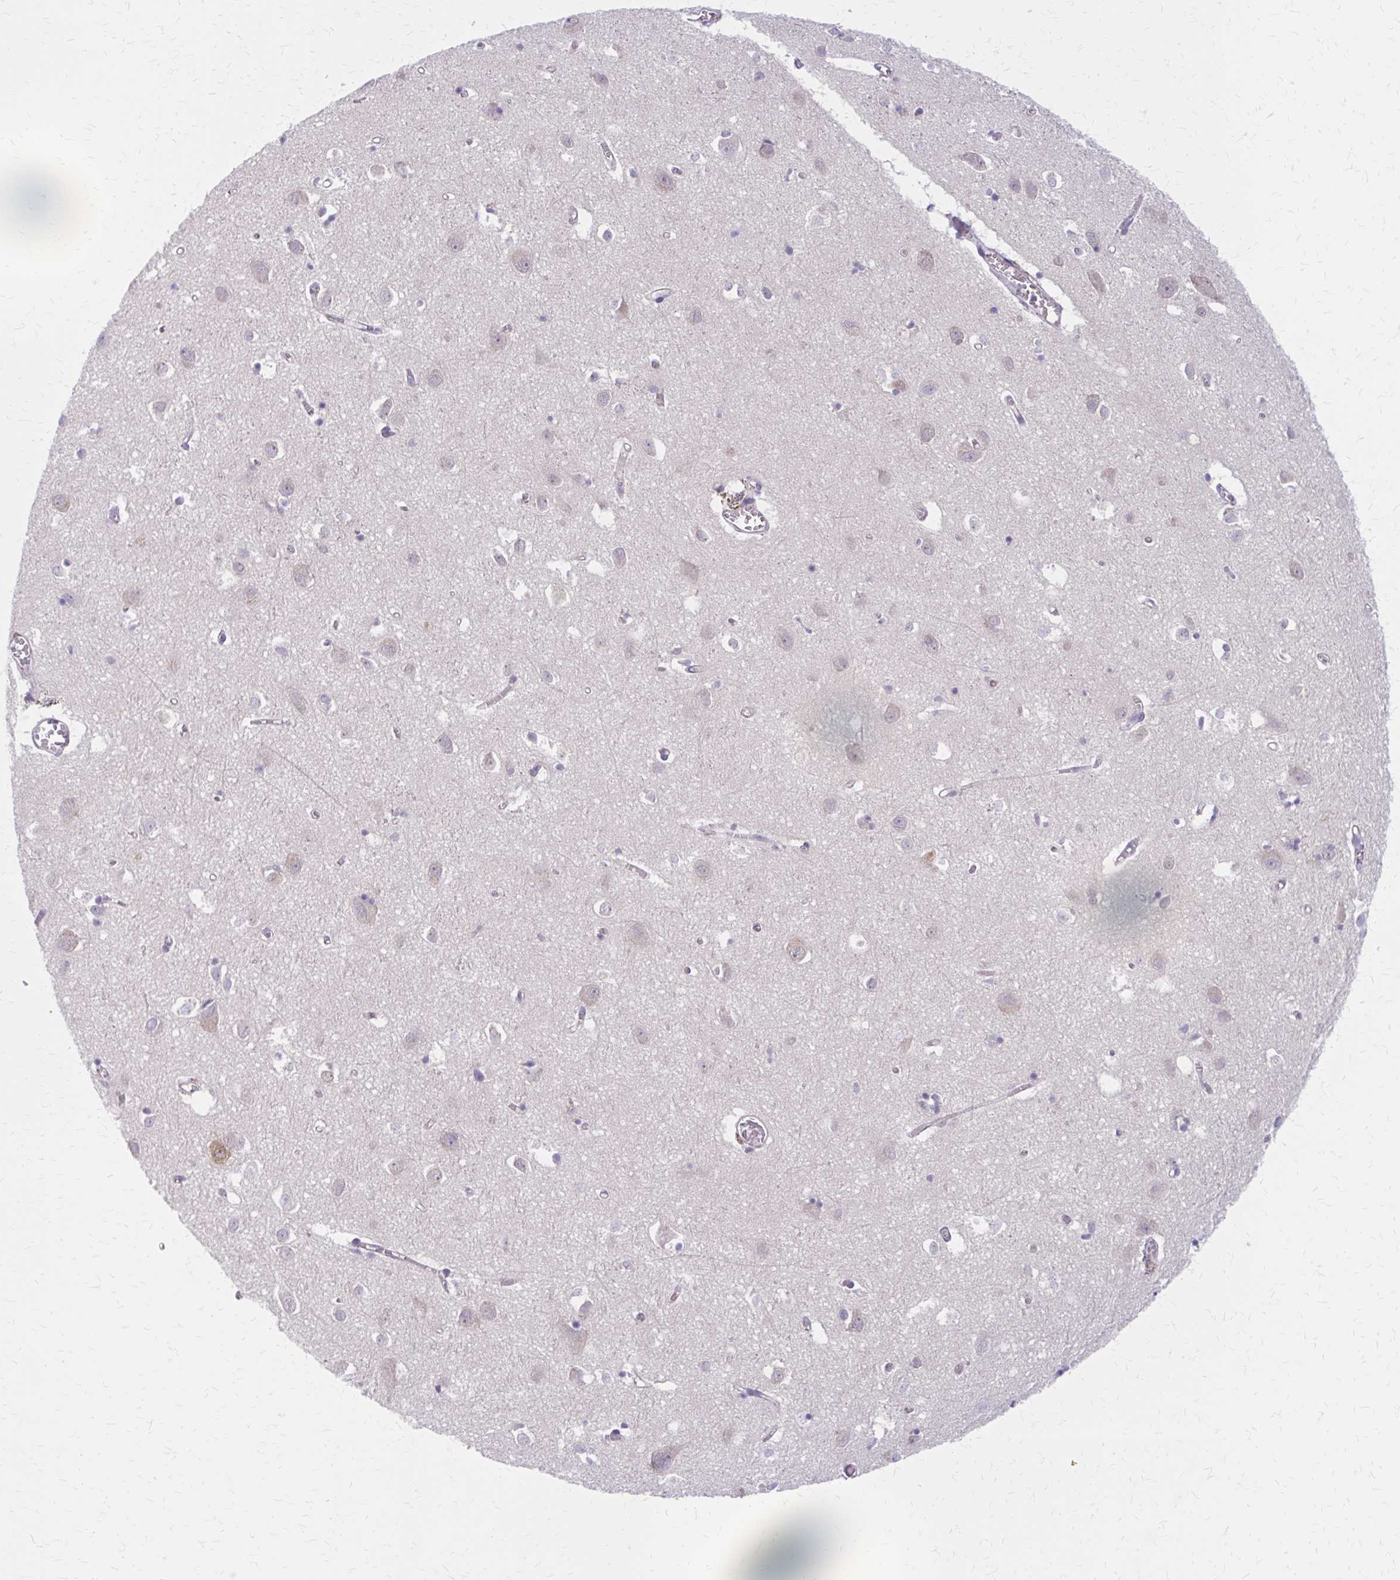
{"staining": {"intensity": "weak", "quantity": "25%-75%", "location": "cytoplasmic/membranous"}, "tissue": "cerebral cortex", "cell_type": "Endothelial cells", "image_type": "normal", "snomed": [{"axis": "morphology", "description": "Normal tissue, NOS"}, {"axis": "topography", "description": "Cerebral cortex"}], "caption": "Endothelial cells display low levels of weak cytoplasmic/membranous expression in approximately 25%-75% of cells in benign human cerebral cortex. The protein of interest is stained brown, and the nuclei are stained in blue (DAB IHC with brightfield microscopy, high magnification).", "gene": "CLIC2", "patient": {"sex": "male", "age": 70}}